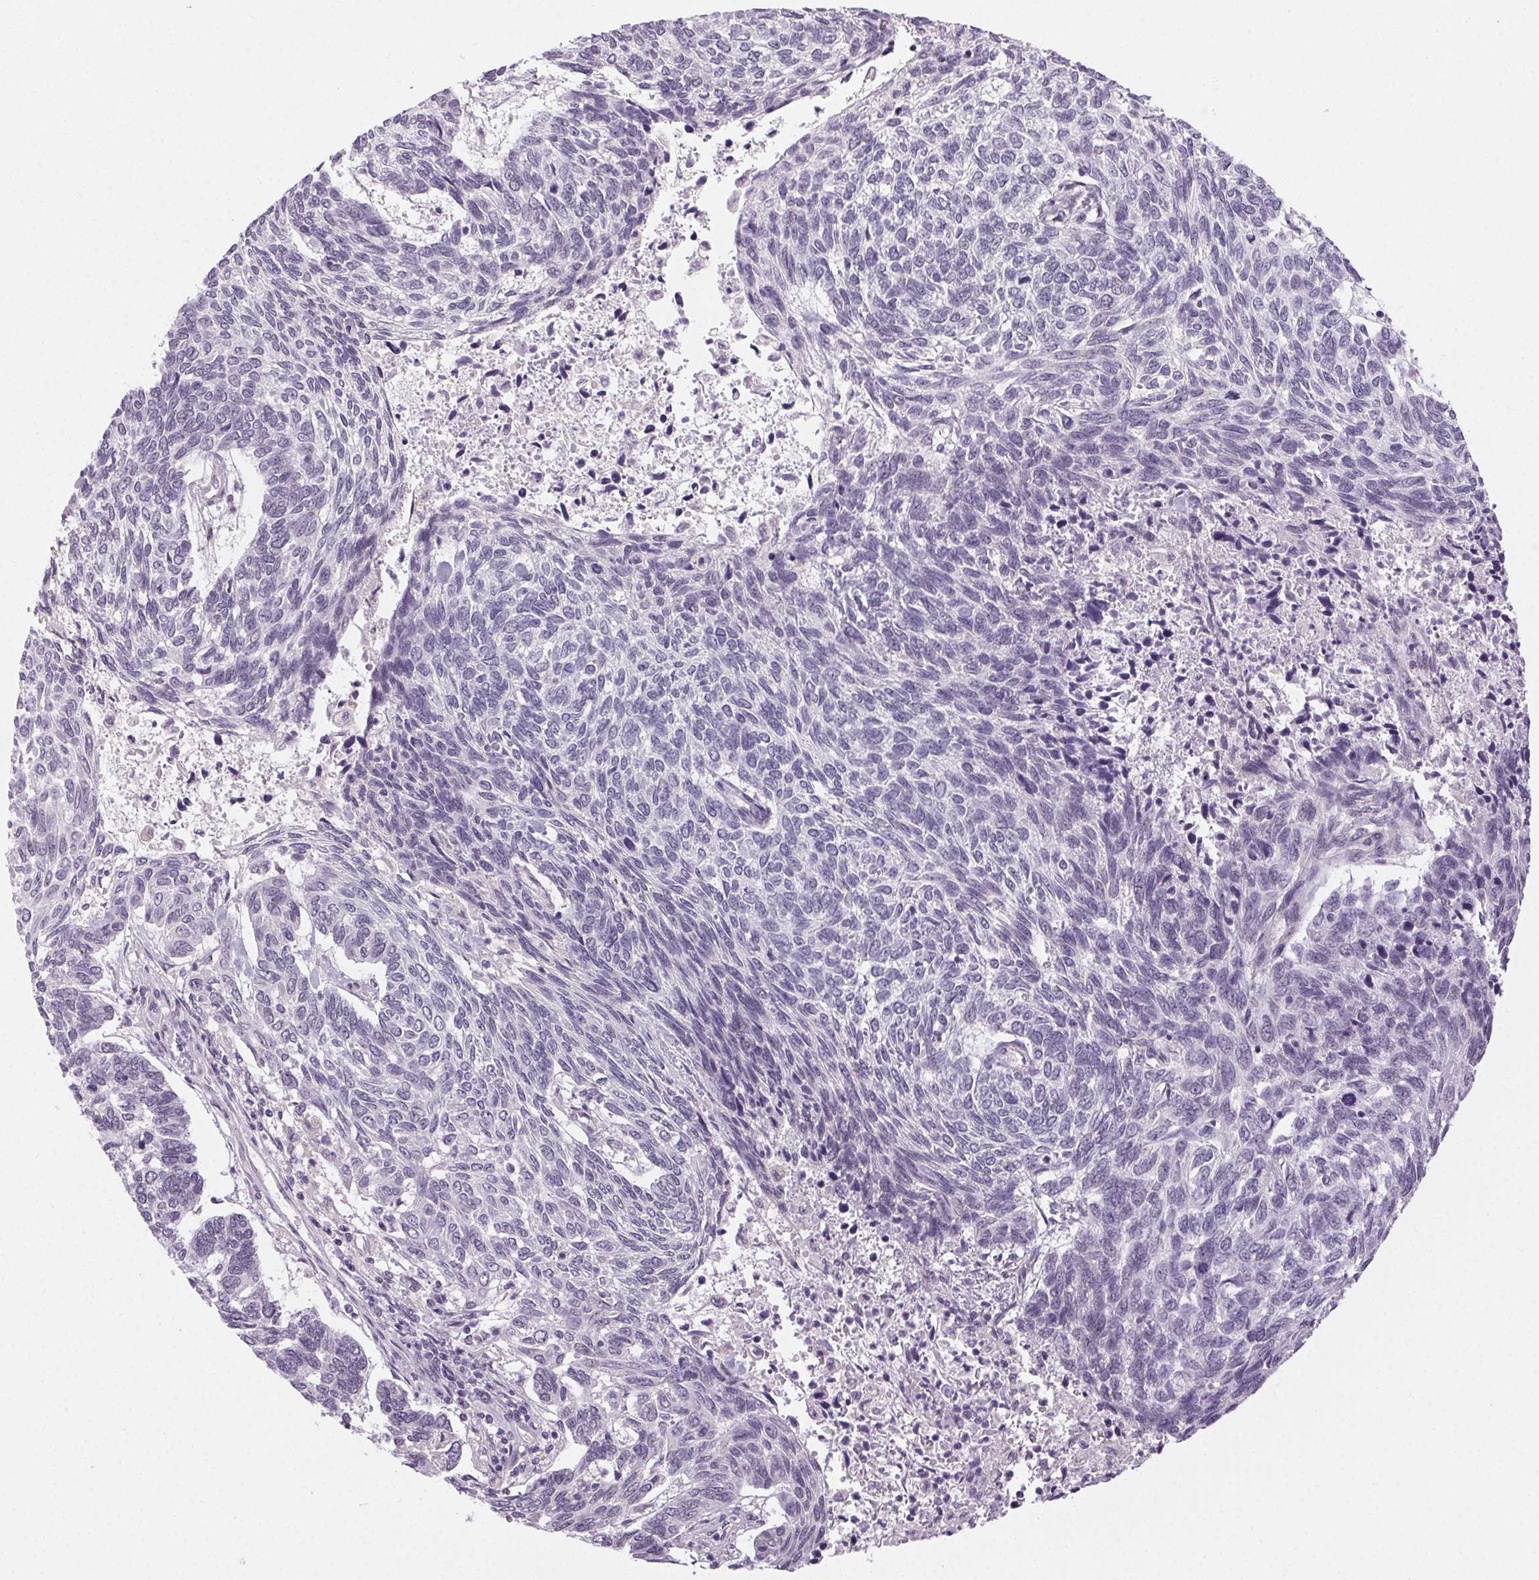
{"staining": {"intensity": "negative", "quantity": "none", "location": "none"}, "tissue": "skin cancer", "cell_type": "Tumor cells", "image_type": "cancer", "snomed": [{"axis": "morphology", "description": "Basal cell carcinoma"}, {"axis": "topography", "description": "Skin"}], "caption": "There is no significant positivity in tumor cells of skin cancer. (Brightfield microscopy of DAB immunohistochemistry (IHC) at high magnification).", "gene": "FAM168A", "patient": {"sex": "female", "age": 65}}